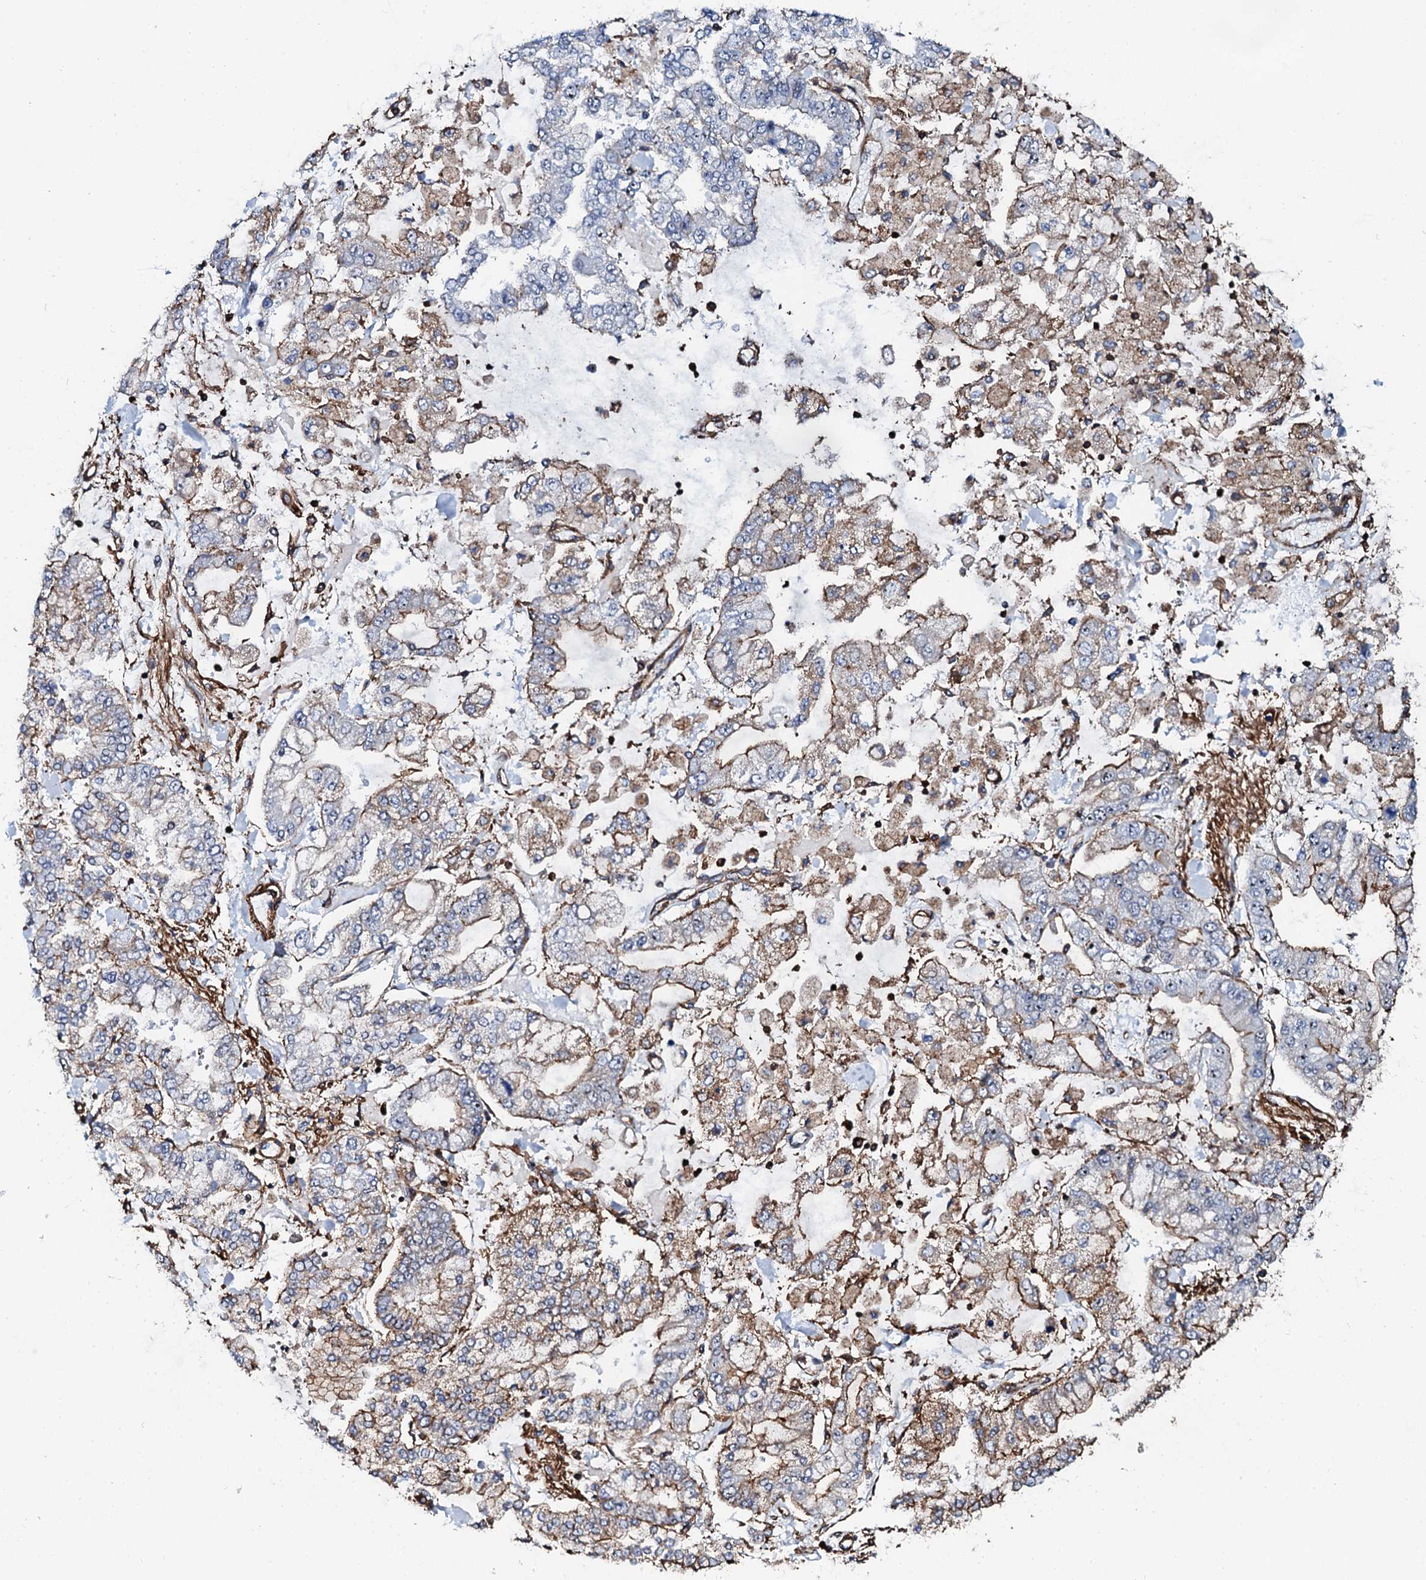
{"staining": {"intensity": "moderate", "quantity": "<25%", "location": "cytoplasmic/membranous"}, "tissue": "stomach cancer", "cell_type": "Tumor cells", "image_type": "cancer", "snomed": [{"axis": "morphology", "description": "Normal tissue, NOS"}, {"axis": "morphology", "description": "Adenocarcinoma, NOS"}, {"axis": "topography", "description": "Stomach, upper"}, {"axis": "topography", "description": "Stomach"}], "caption": "Protein staining of stomach cancer tissue displays moderate cytoplasmic/membranous staining in about <25% of tumor cells.", "gene": "INTS10", "patient": {"sex": "male", "age": 76}}